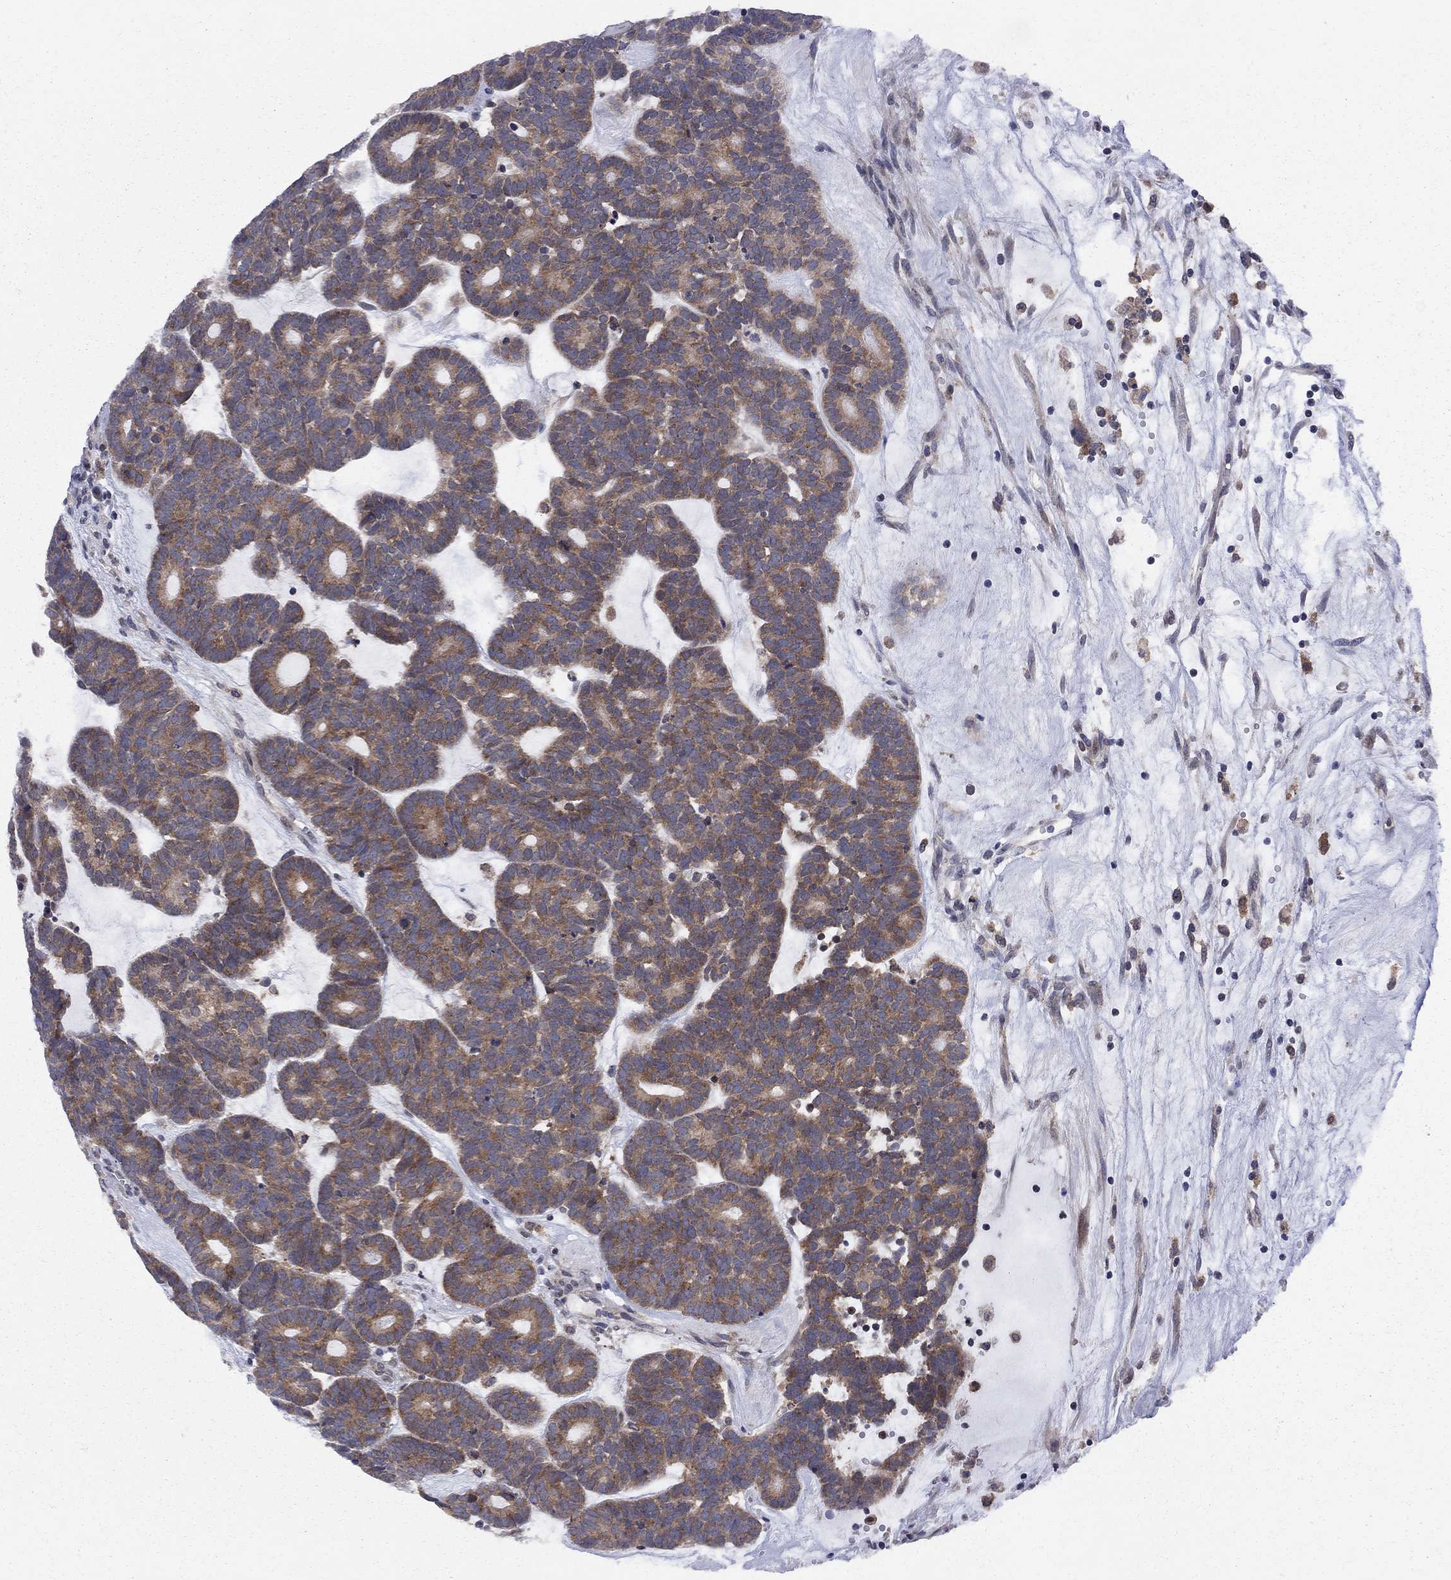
{"staining": {"intensity": "strong", "quantity": ">75%", "location": "cytoplasmic/membranous"}, "tissue": "head and neck cancer", "cell_type": "Tumor cells", "image_type": "cancer", "snomed": [{"axis": "morphology", "description": "Adenocarcinoma, NOS"}, {"axis": "topography", "description": "Head-Neck"}], "caption": "IHC (DAB) staining of human adenocarcinoma (head and neck) demonstrates strong cytoplasmic/membranous protein positivity in approximately >75% of tumor cells.", "gene": "CNOT11", "patient": {"sex": "female", "age": 81}}